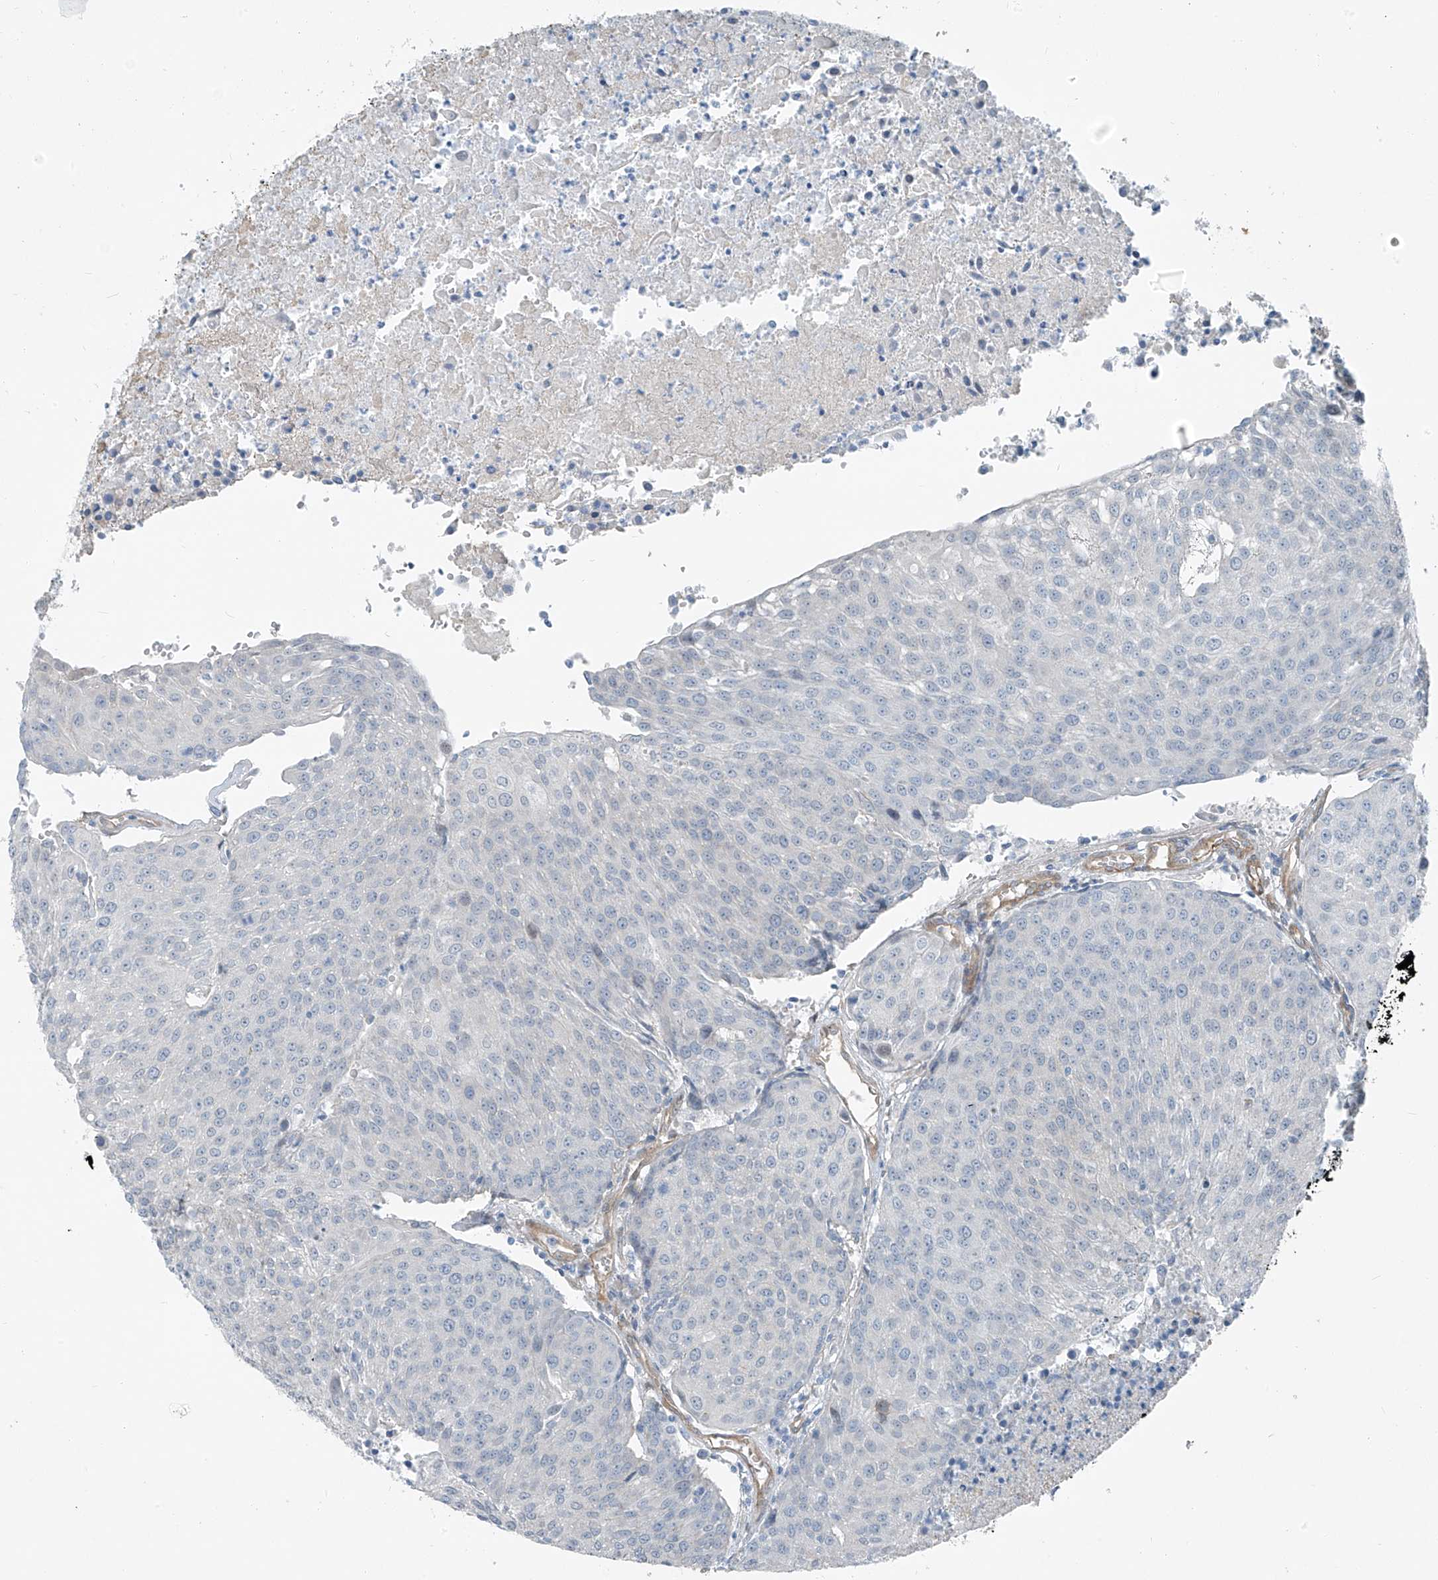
{"staining": {"intensity": "negative", "quantity": "none", "location": "none"}, "tissue": "urothelial cancer", "cell_type": "Tumor cells", "image_type": "cancer", "snomed": [{"axis": "morphology", "description": "Urothelial carcinoma, High grade"}, {"axis": "topography", "description": "Urinary bladder"}], "caption": "Urothelial cancer was stained to show a protein in brown. There is no significant expression in tumor cells.", "gene": "TNS2", "patient": {"sex": "female", "age": 85}}